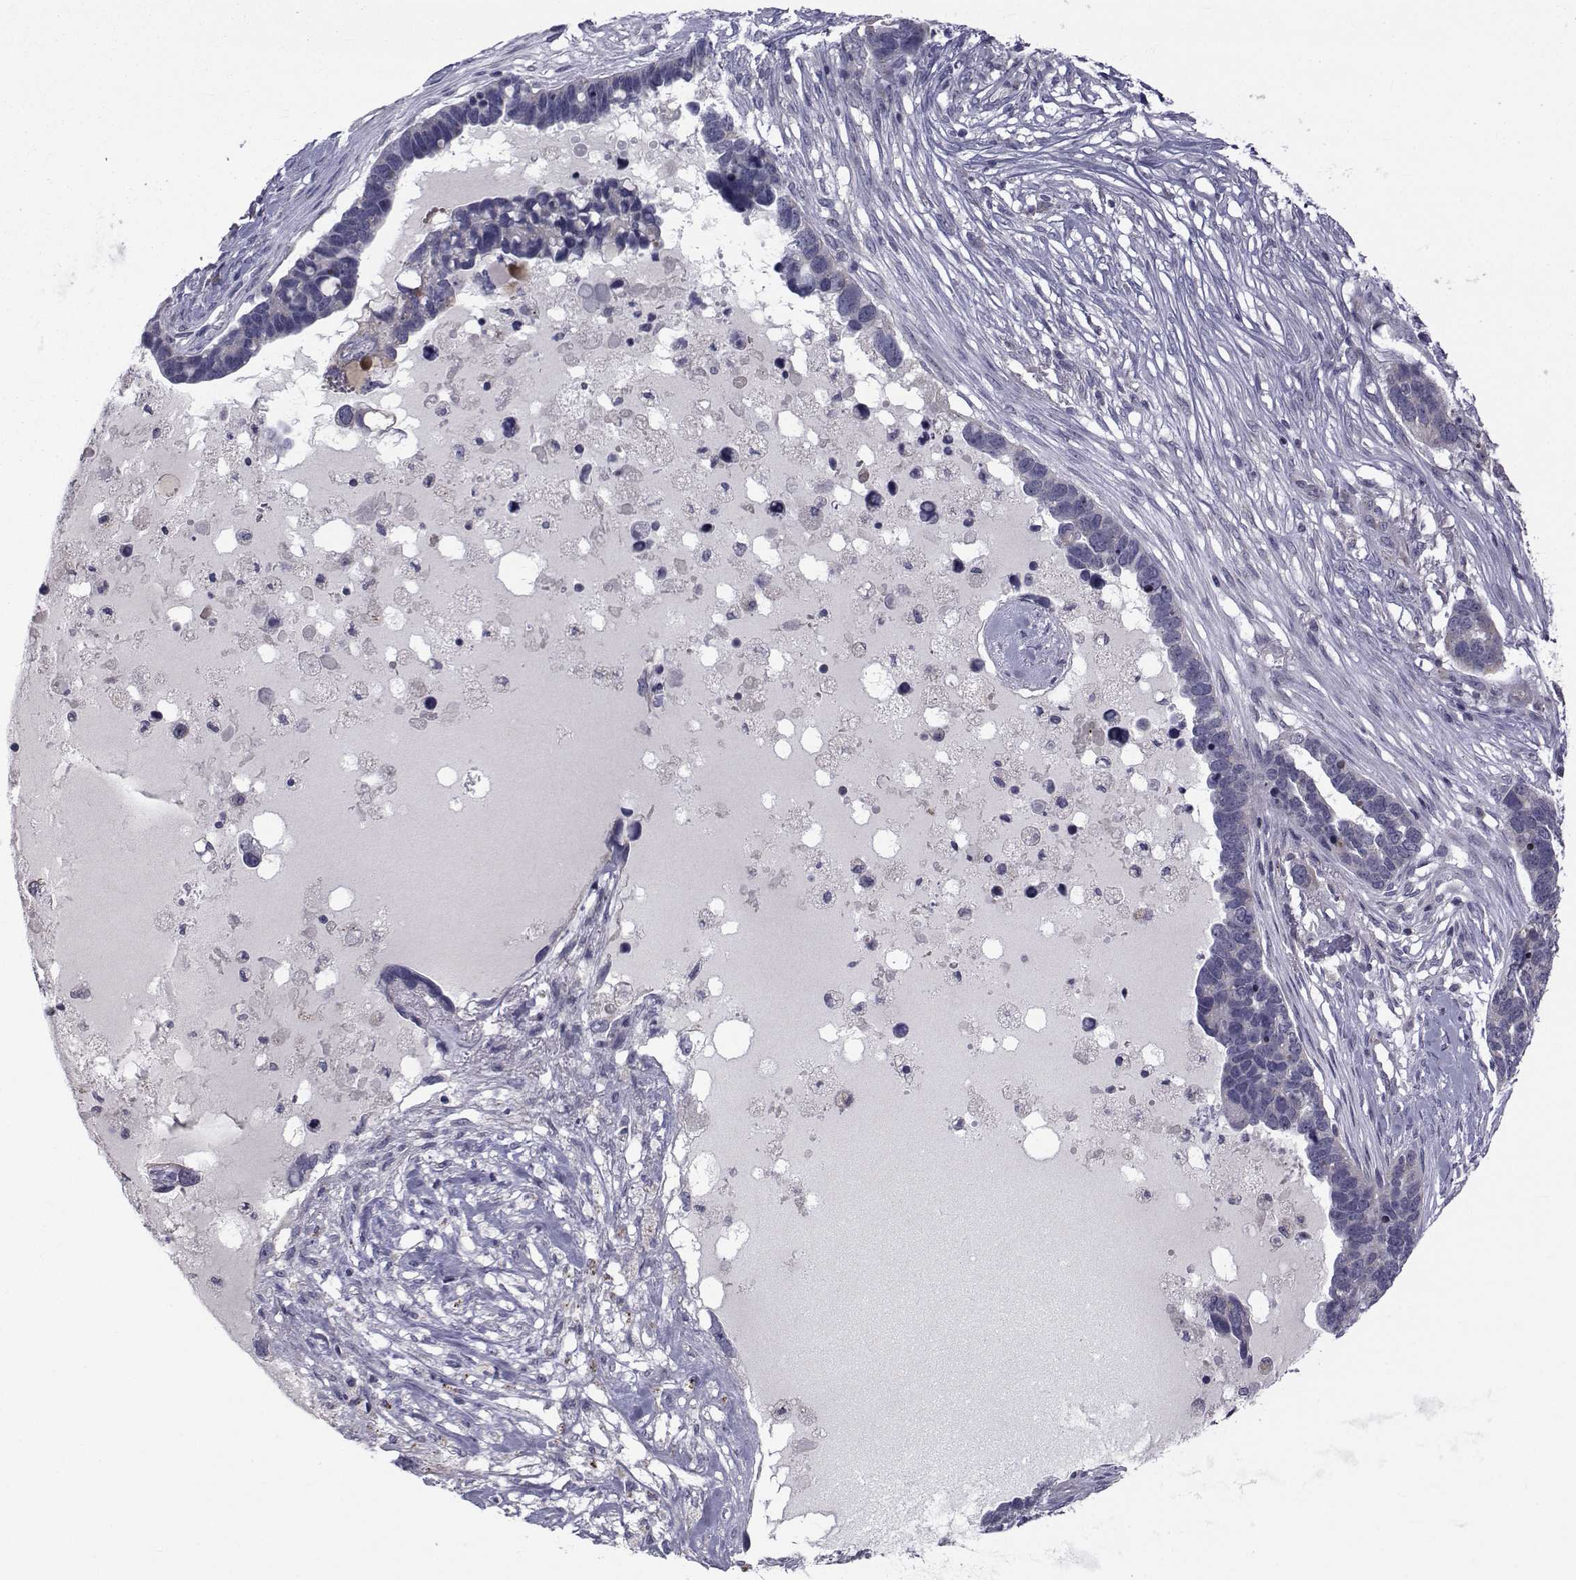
{"staining": {"intensity": "negative", "quantity": "none", "location": "none"}, "tissue": "ovarian cancer", "cell_type": "Tumor cells", "image_type": "cancer", "snomed": [{"axis": "morphology", "description": "Cystadenocarcinoma, serous, NOS"}, {"axis": "topography", "description": "Ovary"}], "caption": "Human ovarian cancer (serous cystadenocarcinoma) stained for a protein using immunohistochemistry (IHC) demonstrates no expression in tumor cells.", "gene": "ANGPT1", "patient": {"sex": "female", "age": 54}}